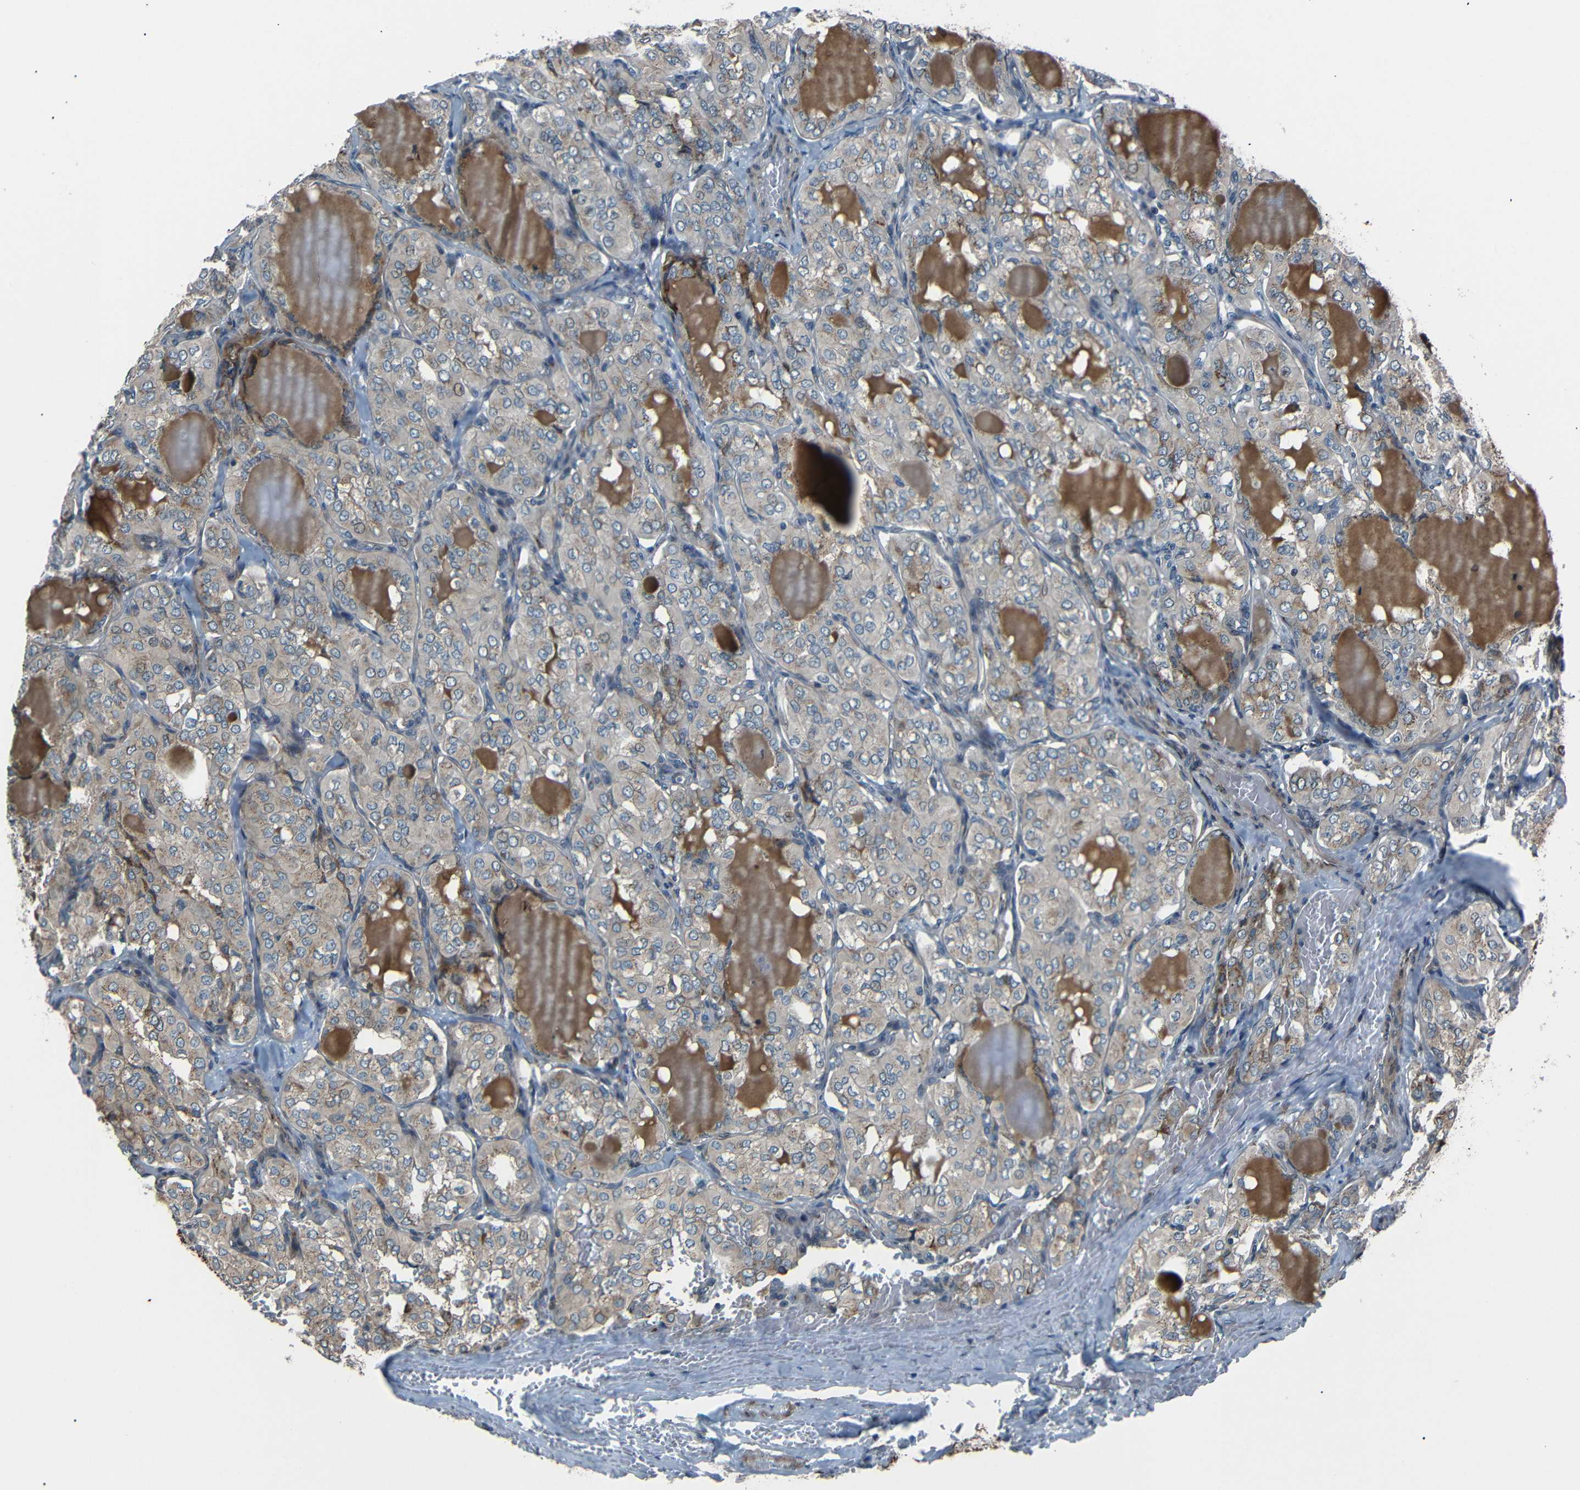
{"staining": {"intensity": "weak", "quantity": ">75%", "location": "cytoplasmic/membranous"}, "tissue": "thyroid cancer", "cell_type": "Tumor cells", "image_type": "cancer", "snomed": [{"axis": "morphology", "description": "Papillary adenocarcinoma, NOS"}, {"axis": "topography", "description": "Thyroid gland"}], "caption": "Thyroid cancer (papillary adenocarcinoma) stained with a protein marker demonstrates weak staining in tumor cells.", "gene": "AKAP9", "patient": {"sex": "male", "age": 20}}